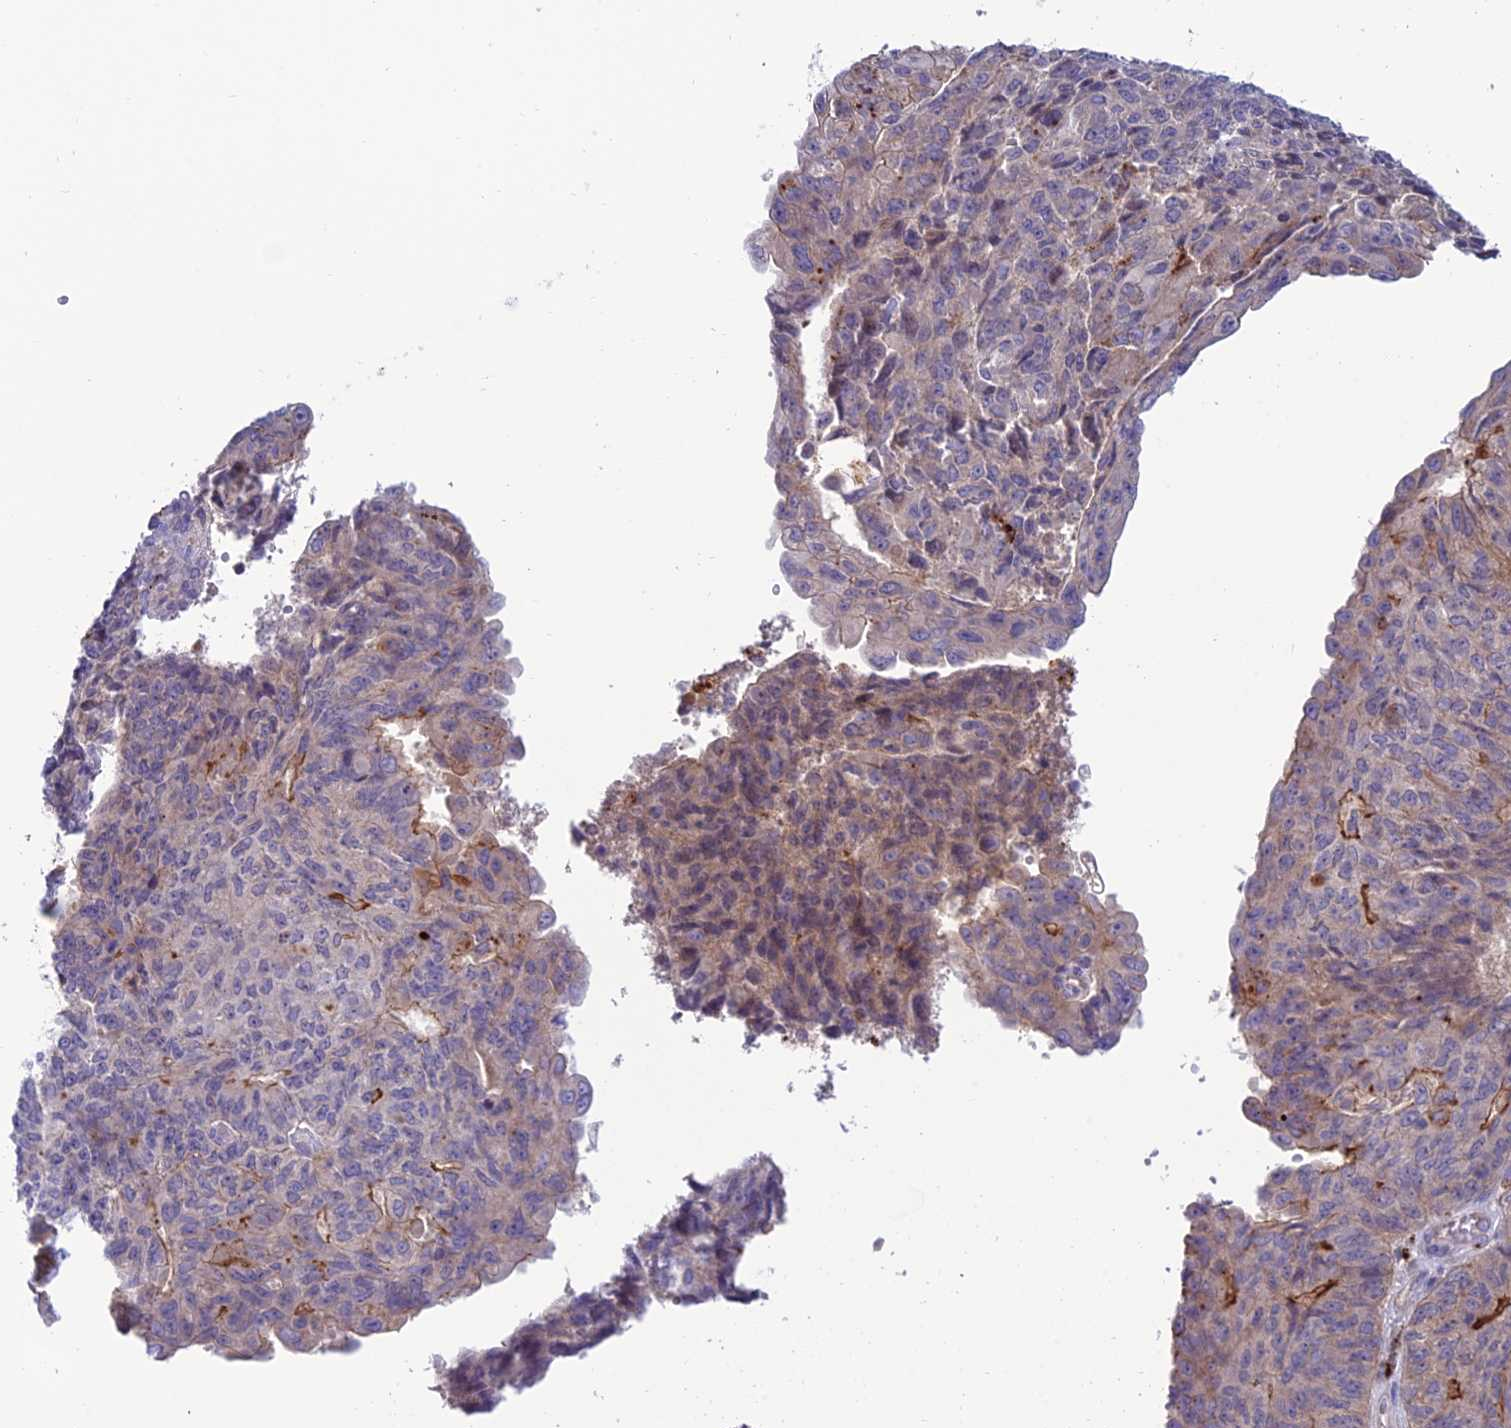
{"staining": {"intensity": "moderate", "quantity": "<25%", "location": "cytoplasmic/membranous,nuclear"}, "tissue": "endometrial cancer", "cell_type": "Tumor cells", "image_type": "cancer", "snomed": [{"axis": "morphology", "description": "Adenocarcinoma, NOS"}, {"axis": "topography", "description": "Endometrium"}], "caption": "Immunohistochemical staining of human endometrial adenocarcinoma demonstrates low levels of moderate cytoplasmic/membranous and nuclear expression in approximately <25% of tumor cells. The staining was performed using DAB, with brown indicating positive protein expression. Nuclei are stained blue with hematoxylin.", "gene": "ARHGEF18", "patient": {"sex": "female", "age": 32}}